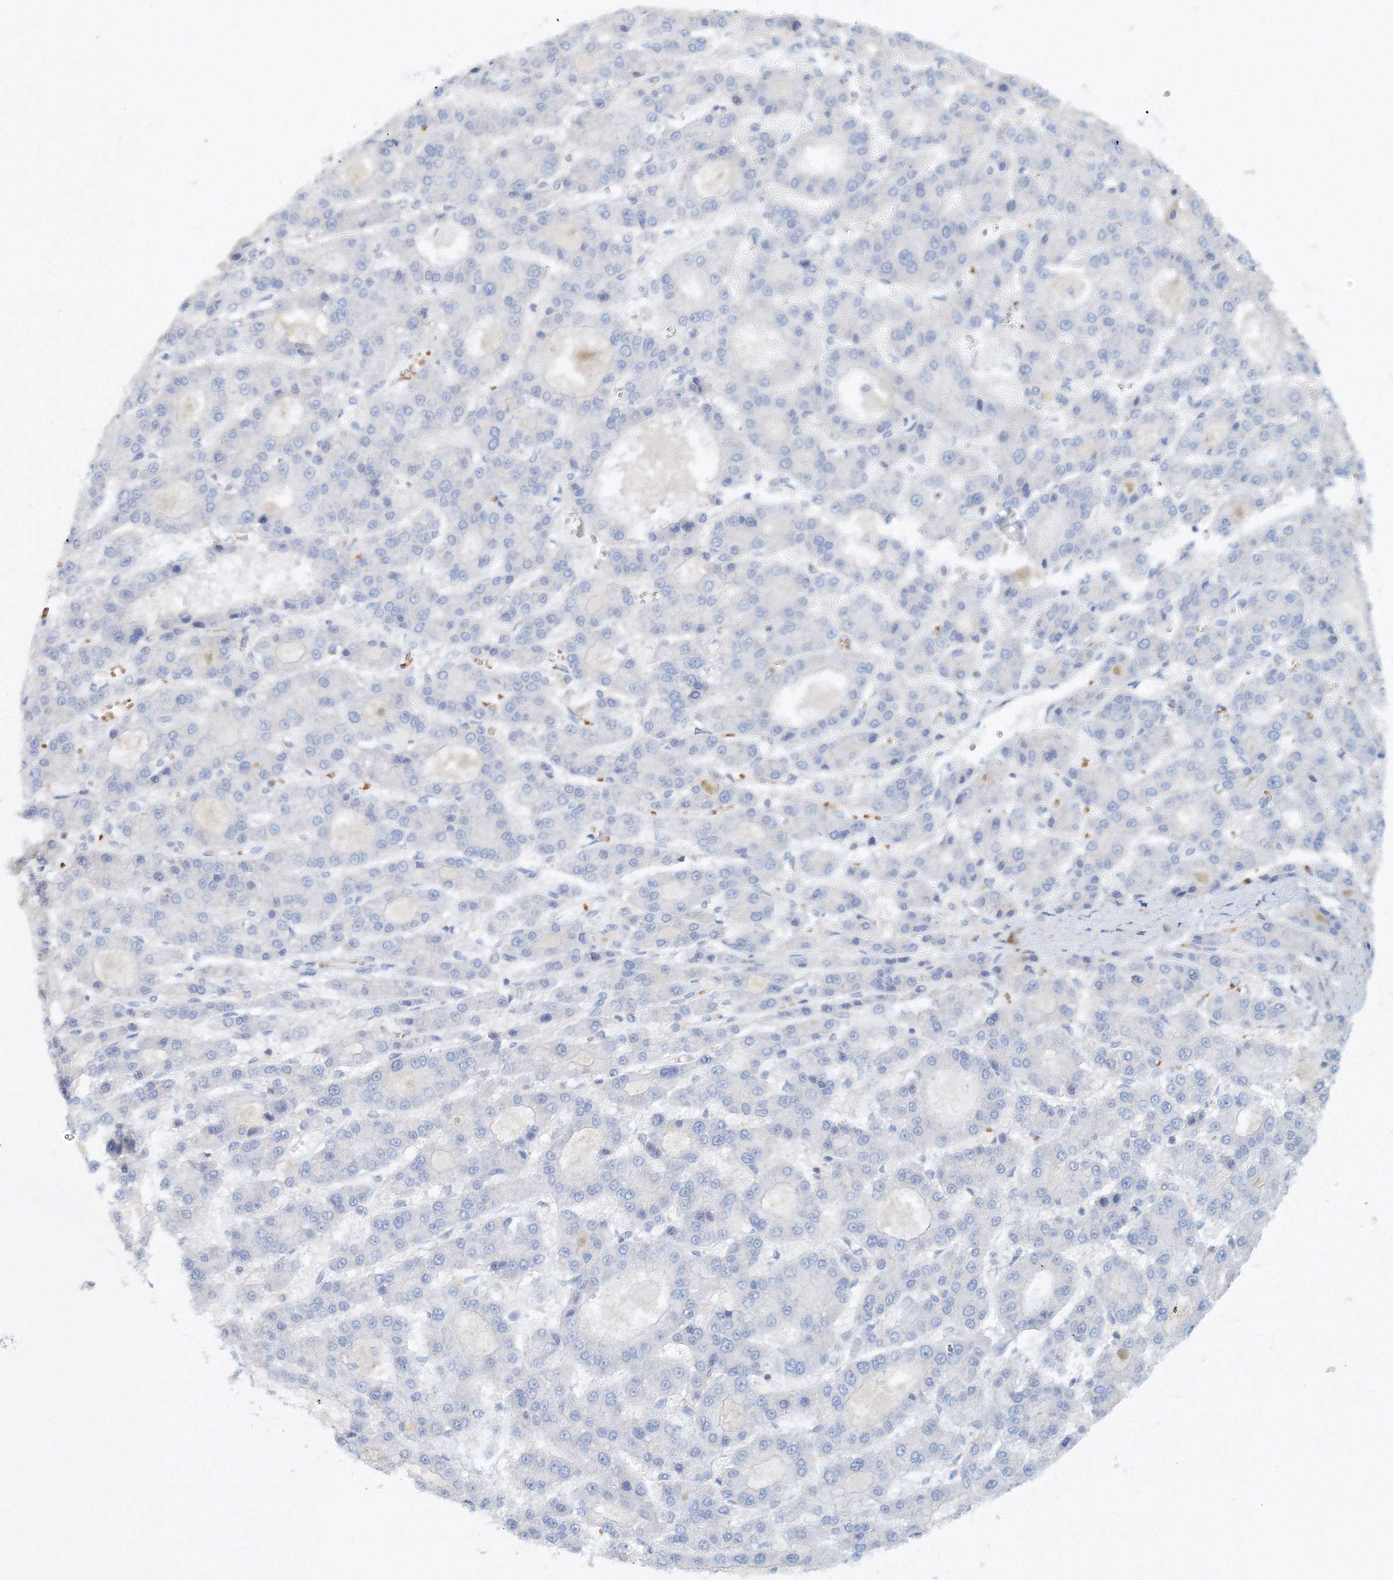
{"staining": {"intensity": "negative", "quantity": "none", "location": "none"}, "tissue": "liver cancer", "cell_type": "Tumor cells", "image_type": "cancer", "snomed": [{"axis": "morphology", "description": "Carcinoma, Hepatocellular, NOS"}, {"axis": "topography", "description": "Liver"}], "caption": "This is an immunohistochemistry histopathology image of liver cancer. There is no positivity in tumor cells.", "gene": "SH3BP5", "patient": {"sex": "male", "age": 70}}